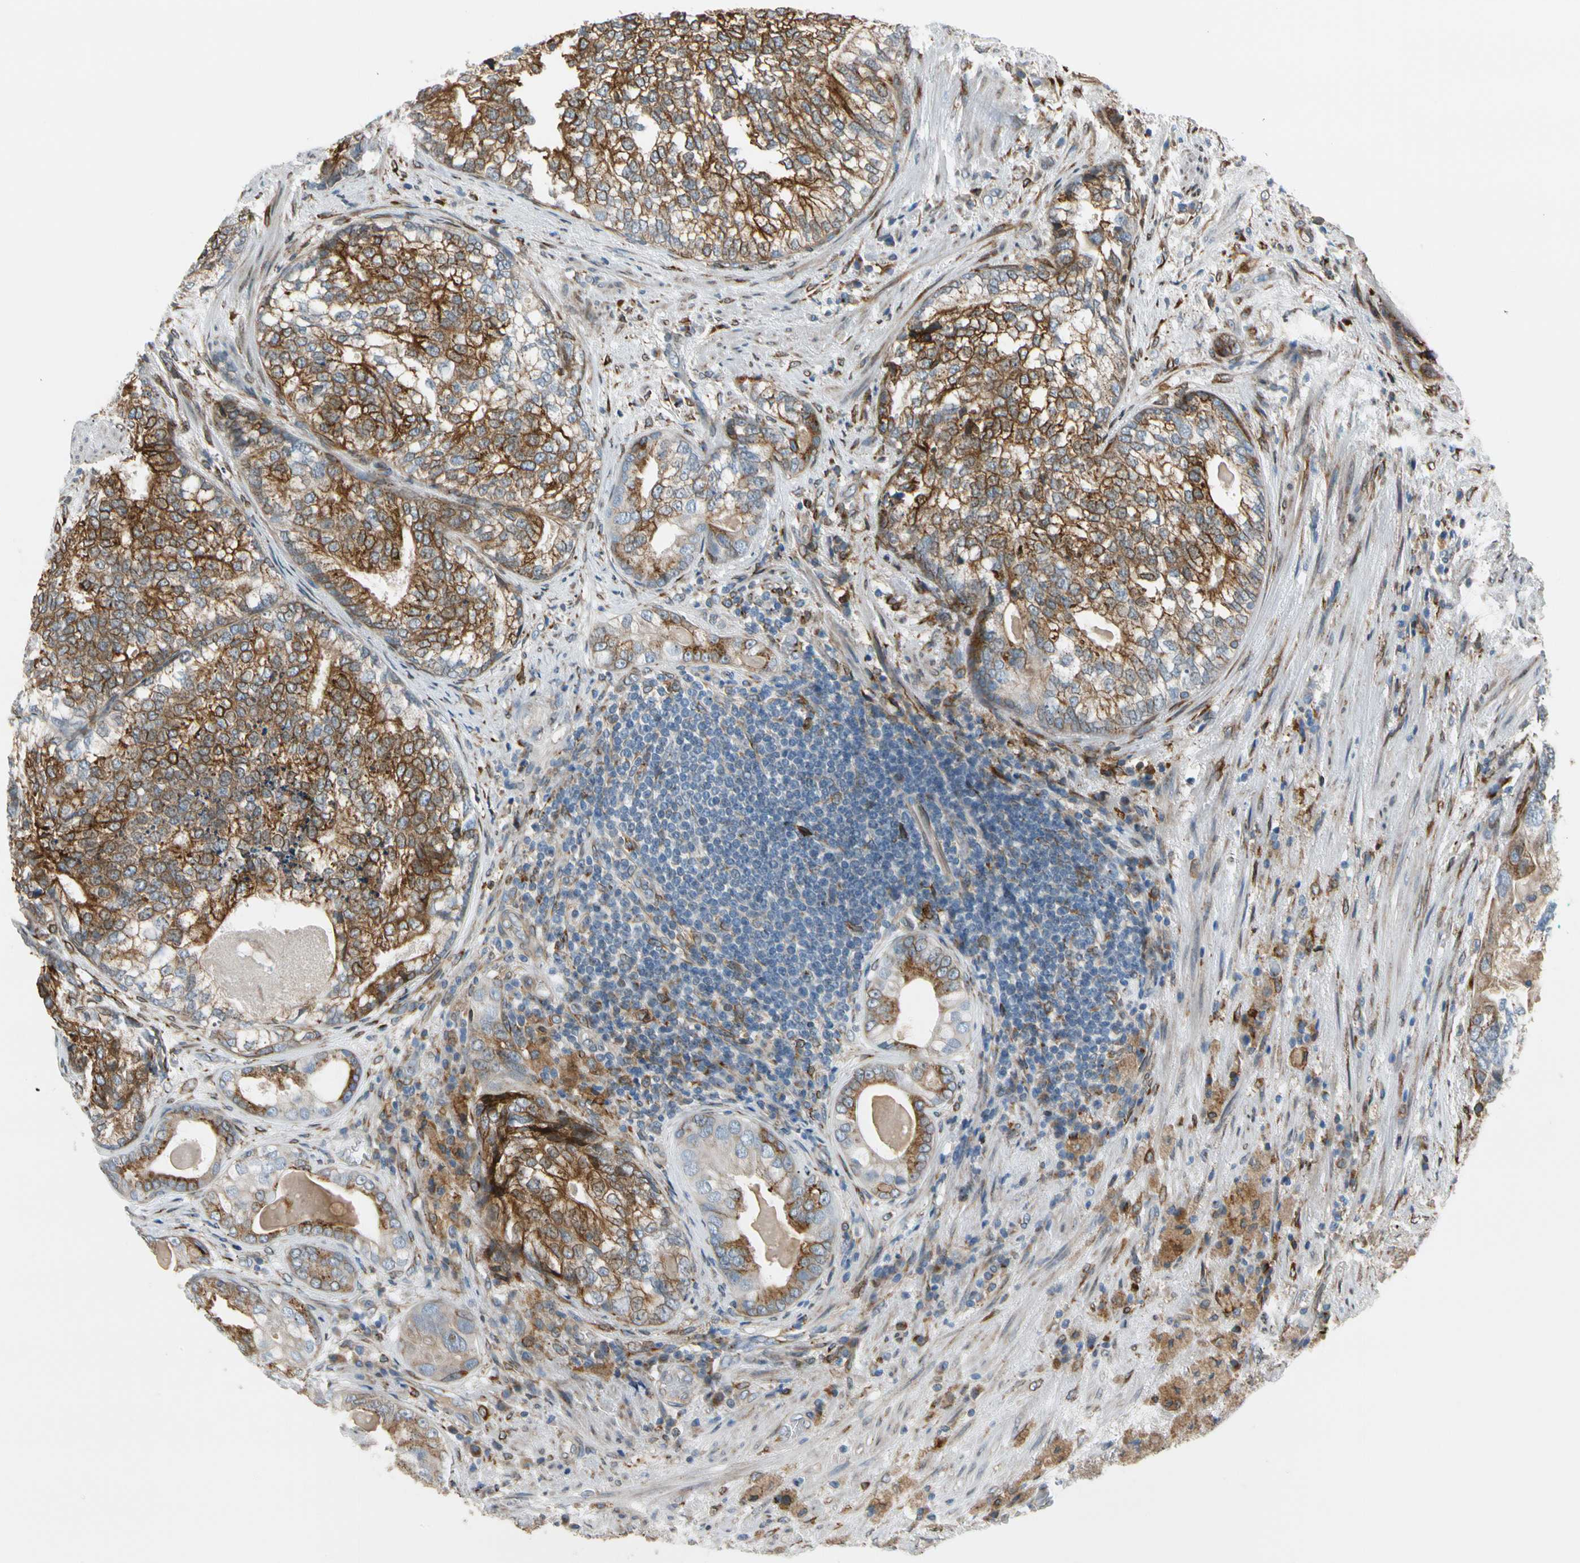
{"staining": {"intensity": "strong", "quantity": ">75%", "location": "cytoplasmic/membranous"}, "tissue": "prostate cancer", "cell_type": "Tumor cells", "image_type": "cancer", "snomed": [{"axis": "morphology", "description": "Adenocarcinoma, High grade"}, {"axis": "topography", "description": "Prostate"}], "caption": "An immunohistochemistry (IHC) micrograph of tumor tissue is shown. Protein staining in brown shows strong cytoplasmic/membranous positivity in prostate adenocarcinoma (high-grade) within tumor cells.", "gene": "NUCB1", "patient": {"sex": "male", "age": 66}}